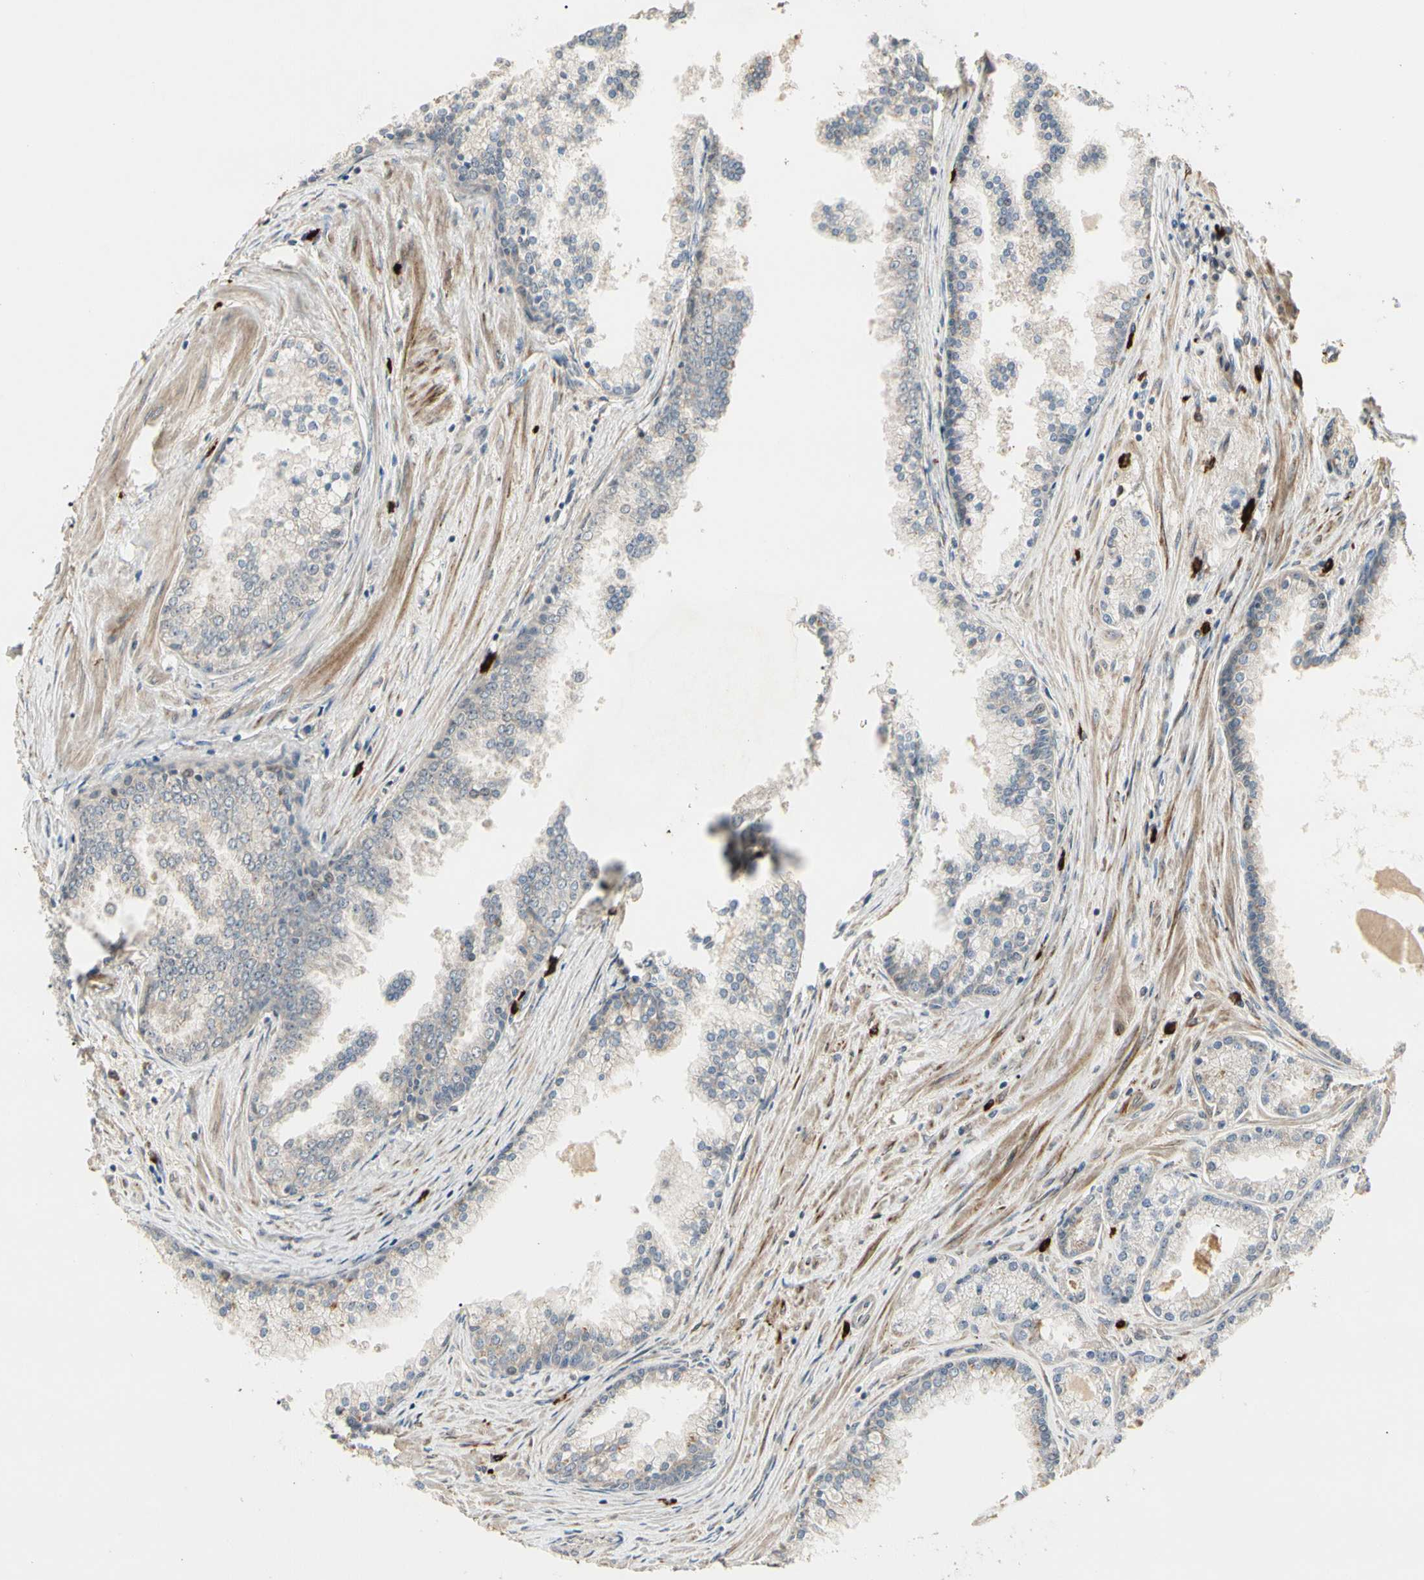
{"staining": {"intensity": "weak", "quantity": "<25%", "location": "cytoplasmic/membranous"}, "tissue": "prostate cancer", "cell_type": "Tumor cells", "image_type": "cancer", "snomed": [{"axis": "morphology", "description": "Adenocarcinoma, High grade"}, {"axis": "topography", "description": "Prostate"}], "caption": "Tumor cells are negative for protein expression in human prostate adenocarcinoma (high-grade). The staining is performed using DAB brown chromogen with nuclei counter-stained in using hematoxylin.", "gene": "ATG4C", "patient": {"sex": "male", "age": 61}}